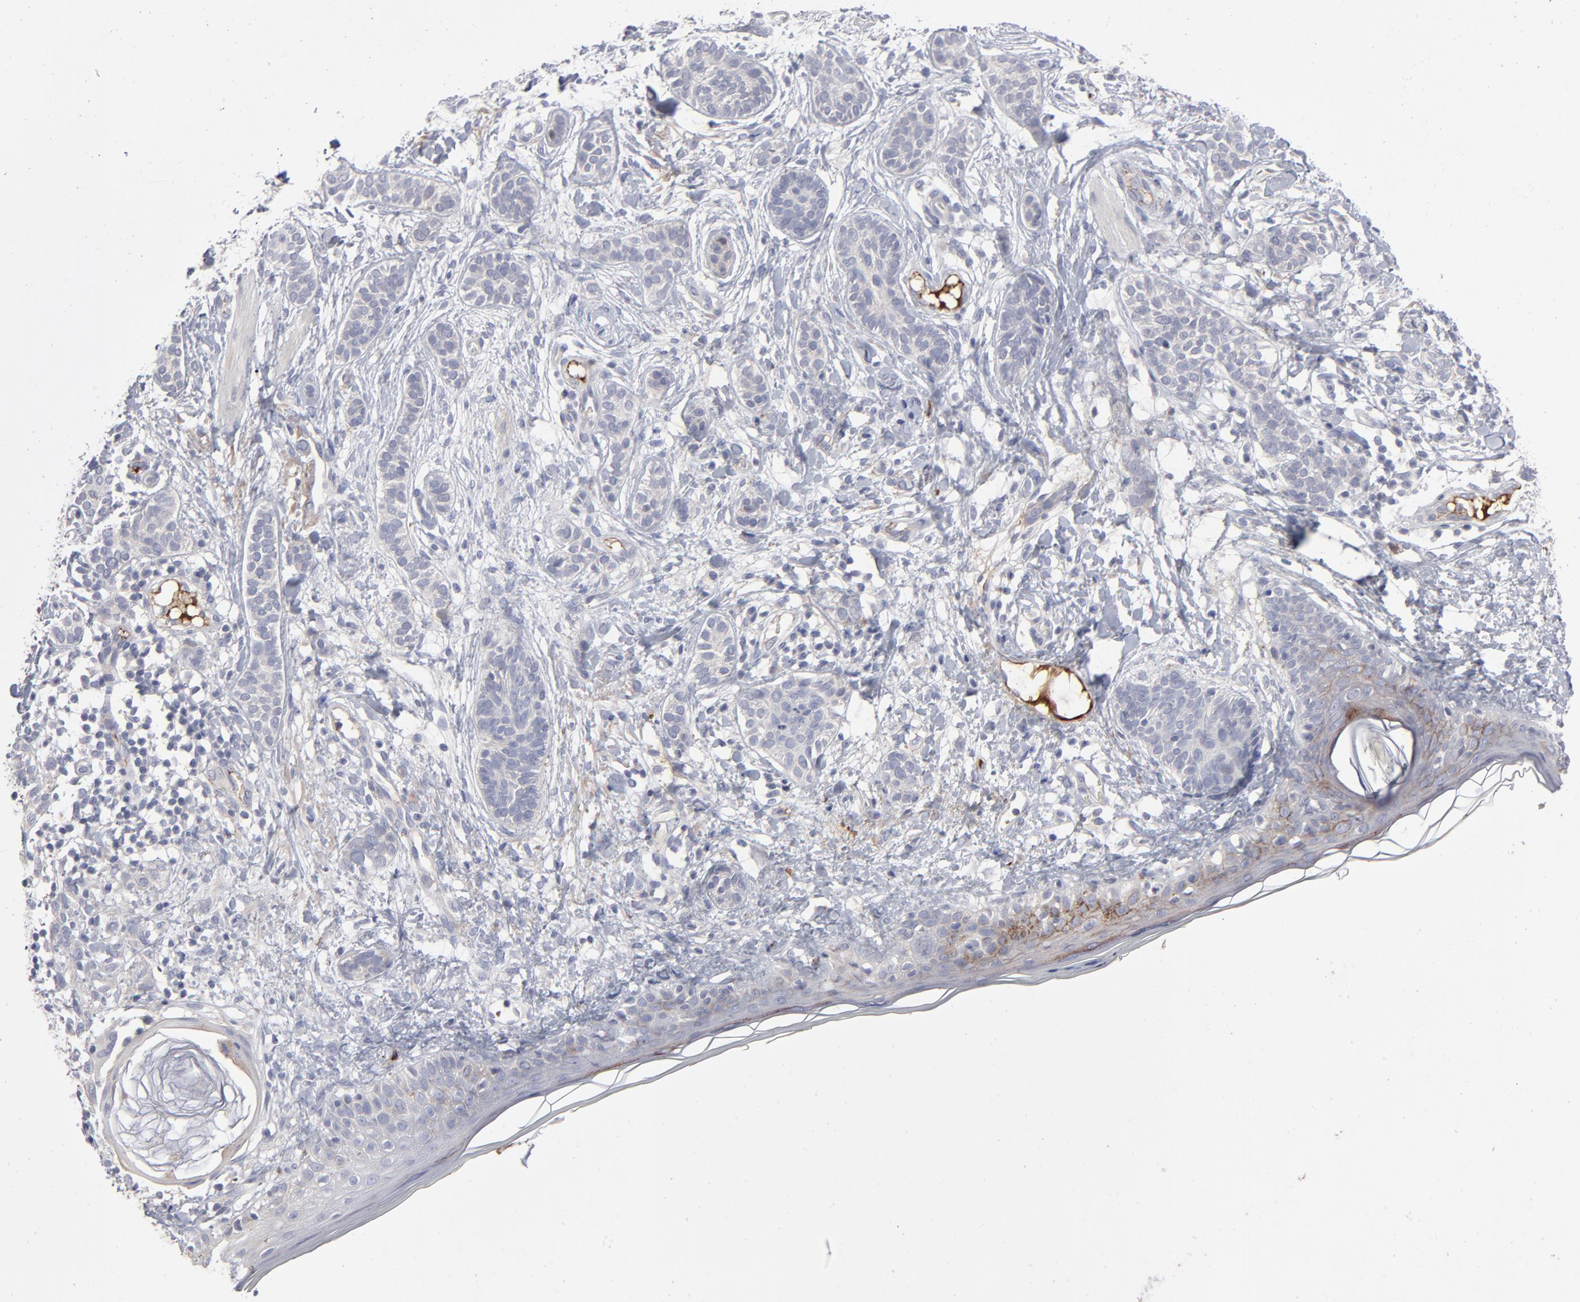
{"staining": {"intensity": "negative", "quantity": "none", "location": "none"}, "tissue": "skin cancer", "cell_type": "Tumor cells", "image_type": "cancer", "snomed": [{"axis": "morphology", "description": "Normal tissue, NOS"}, {"axis": "morphology", "description": "Basal cell carcinoma"}, {"axis": "topography", "description": "Skin"}], "caption": "There is no significant staining in tumor cells of skin basal cell carcinoma.", "gene": "CCR3", "patient": {"sex": "male", "age": 63}}